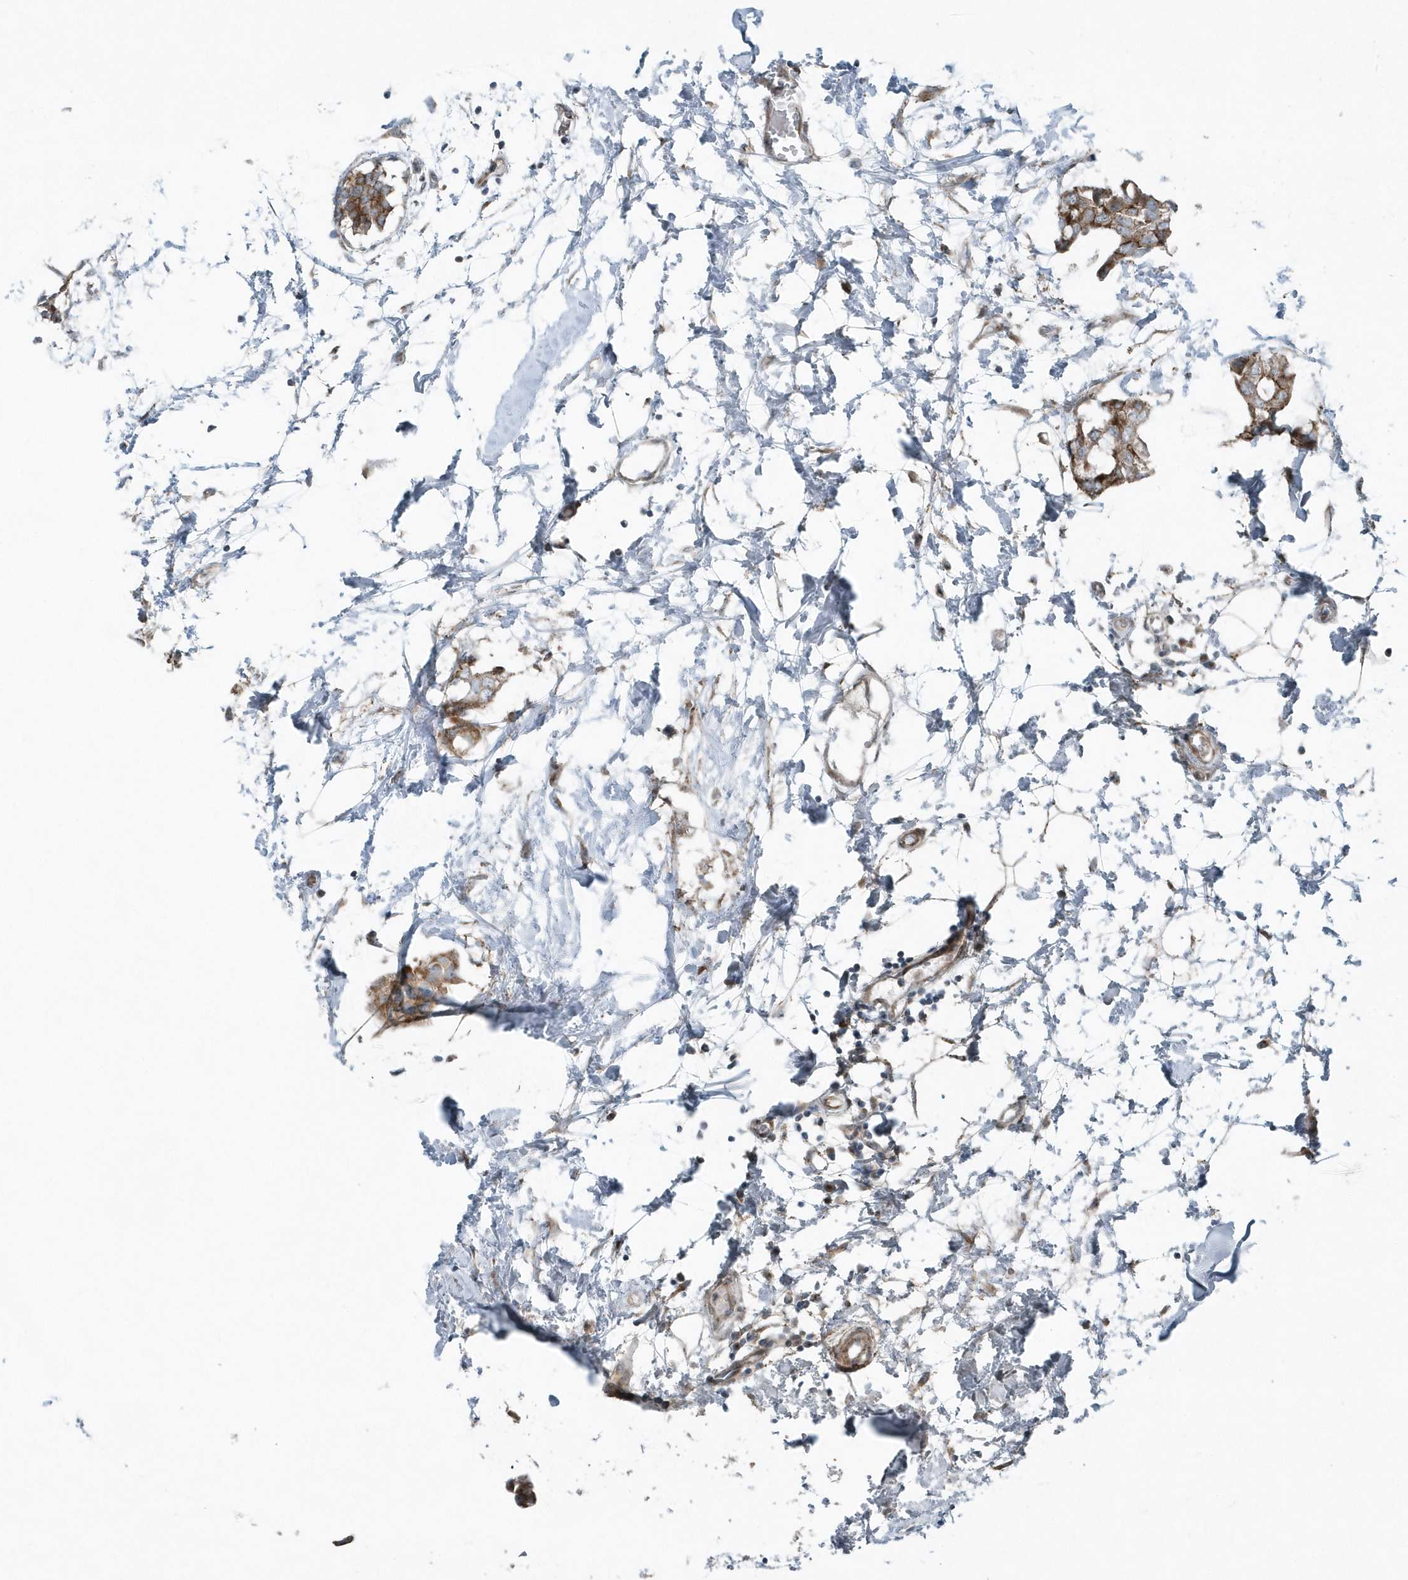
{"staining": {"intensity": "moderate", "quantity": ">75%", "location": "cytoplasmic/membranous"}, "tissue": "breast cancer", "cell_type": "Tumor cells", "image_type": "cancer", "snomed": [{"axis": "morphology", "description": "Duct carcinoma"}, {"axis": "topography", "description": "Breast"}], "caption": "Breast cancer (invasive ductal carcinoma) stained with DAB (3,3'-diaminobenzidine) IHC demonstrates medium levels of moderate cytoplasmic/membranous staining in approximately >75% of tumor cells. The staining is performed using DAB brown chromogen to label protein expression. The nuclei are counter-stained blue using hematoxylin.", "gene": "GCC2", "patient": {"sex": "female", "age": 40}}